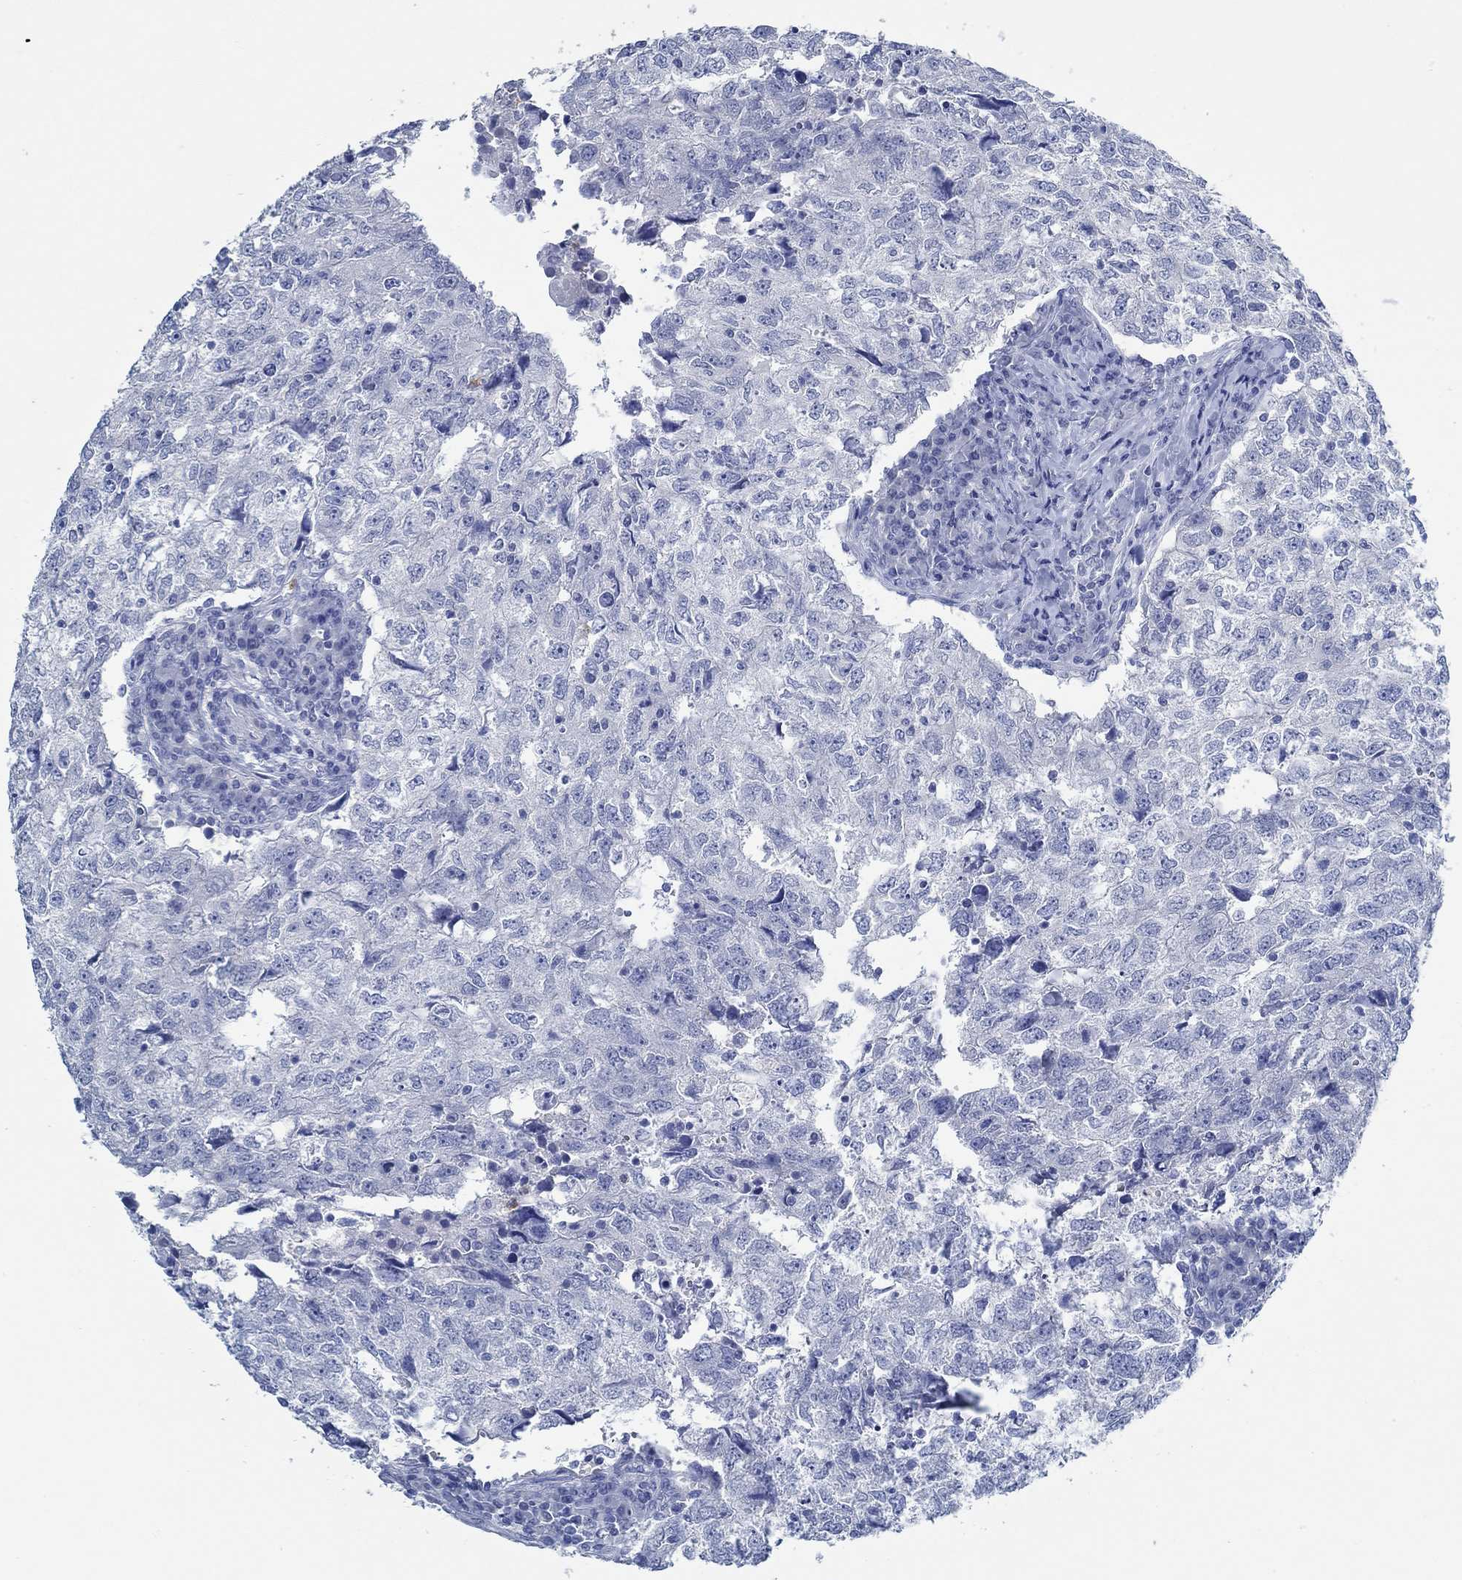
{"staining": {"intensity": "negative", "quantity": "none", "location": "none"}, "tissue": "breast cancer", "cell_type": "Tumor cells", "image_type": "cancer", "snomed": [{"axis": "morphology", "description": "Duct carcinoma"}, {"axis": "topography", "description": "Breast"}], "caption": "An image of human breast cancer (intraductal carcinoma) is negative for staining in tumor cells. (DAB immunohistochemistry (IHC) with hematoxylin counter stain).", "gene": "ZNF671", "patient": {"sex": "female", "age": 30}}